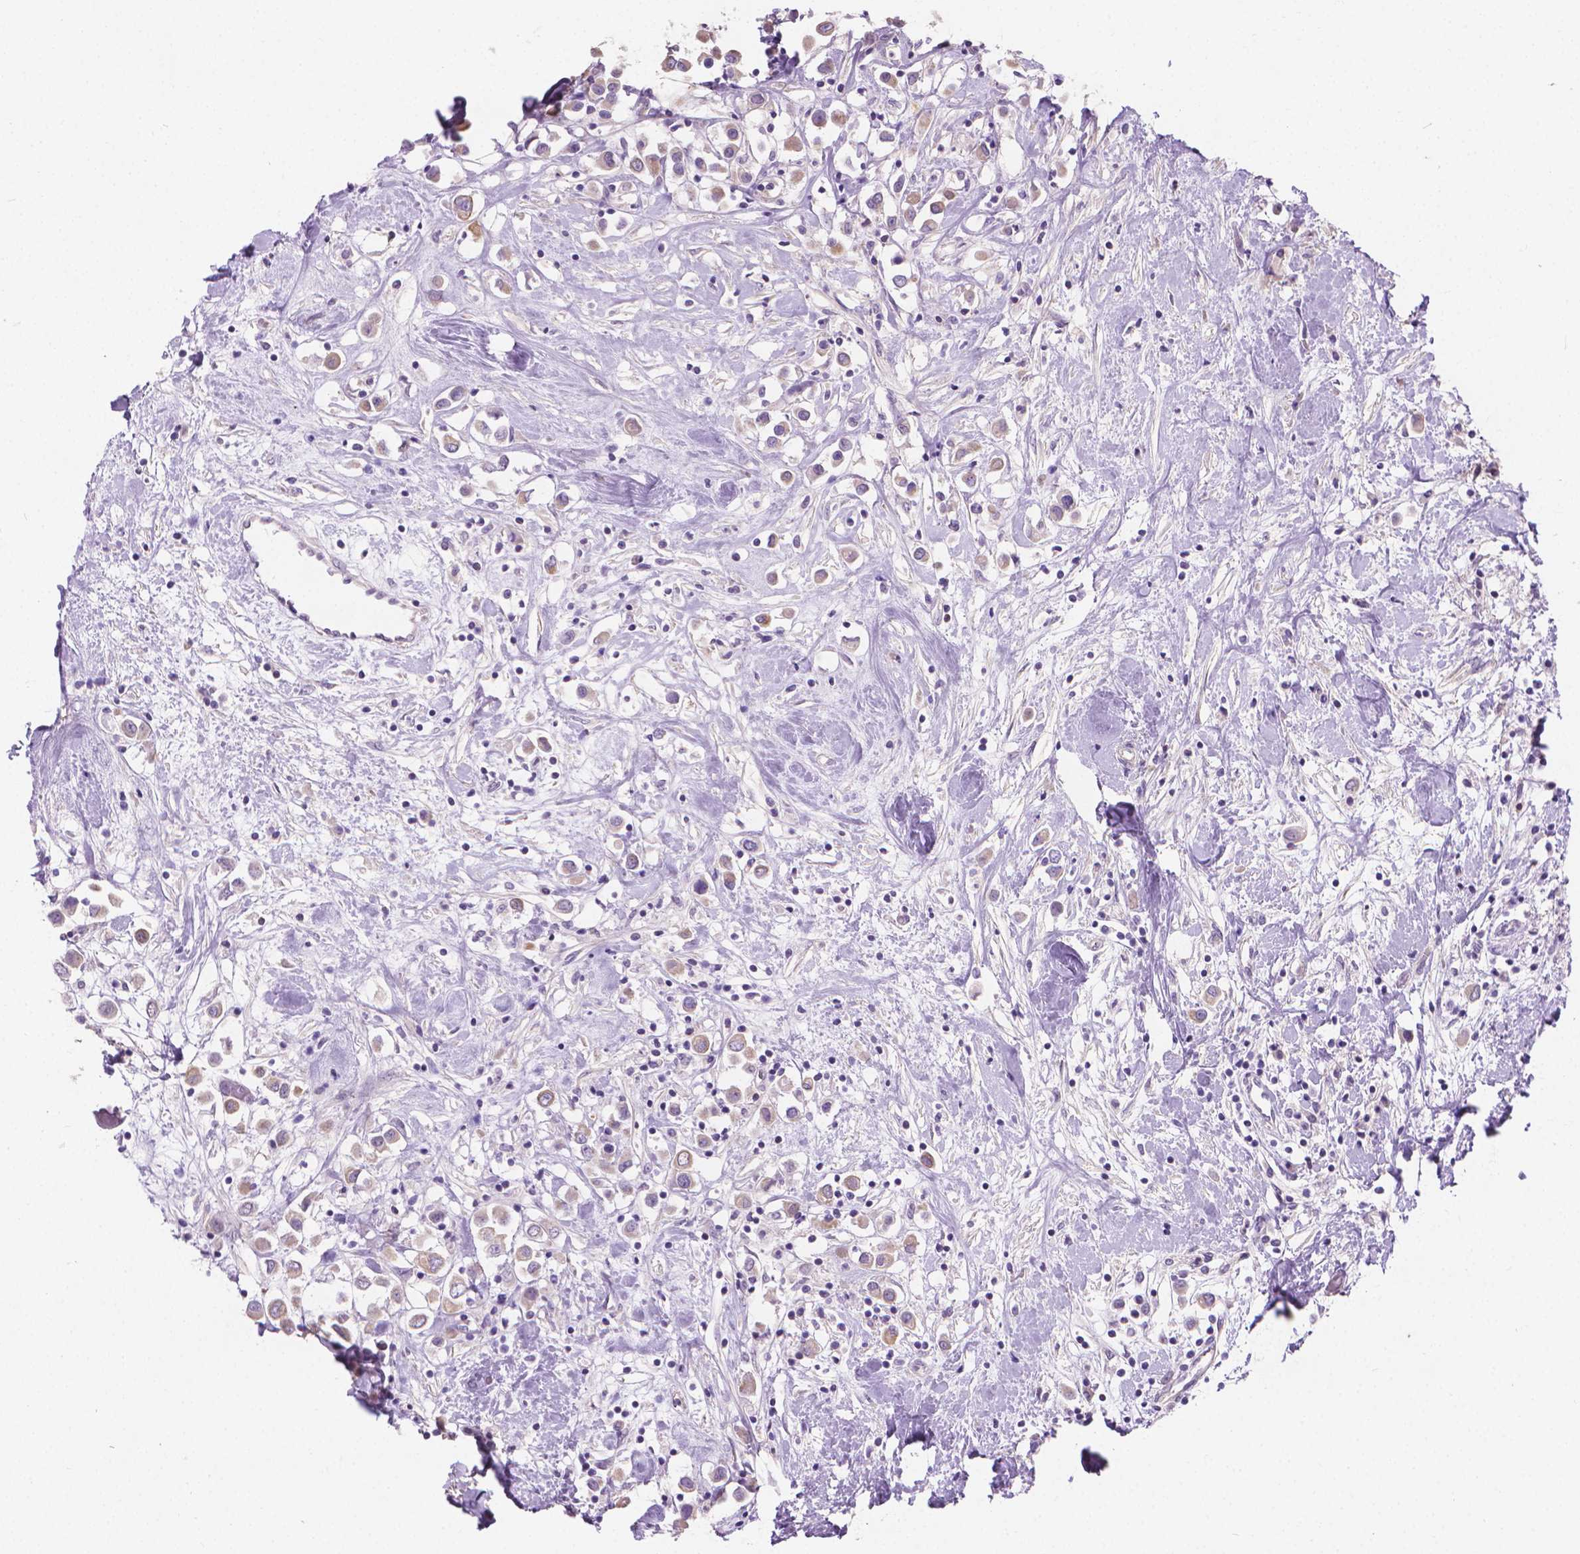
{"staining": {"intensity": "negative", "quantity": "none", "location": "none"}, "tissue": "breast cancer", "cell_type": "Tumor cells", "image_type": "cancer", "snomed": [{"axis": "morphology", "description": "Duct carcinoma"}, {"axis": "topography", "description": "Breast"}], "caption": "Tumor cells are negative for protein expression in human breast cancer (invasive ductal carcinoma).", "gene": "GSDMA", "patient": {"sex": "female", "age": 61}}